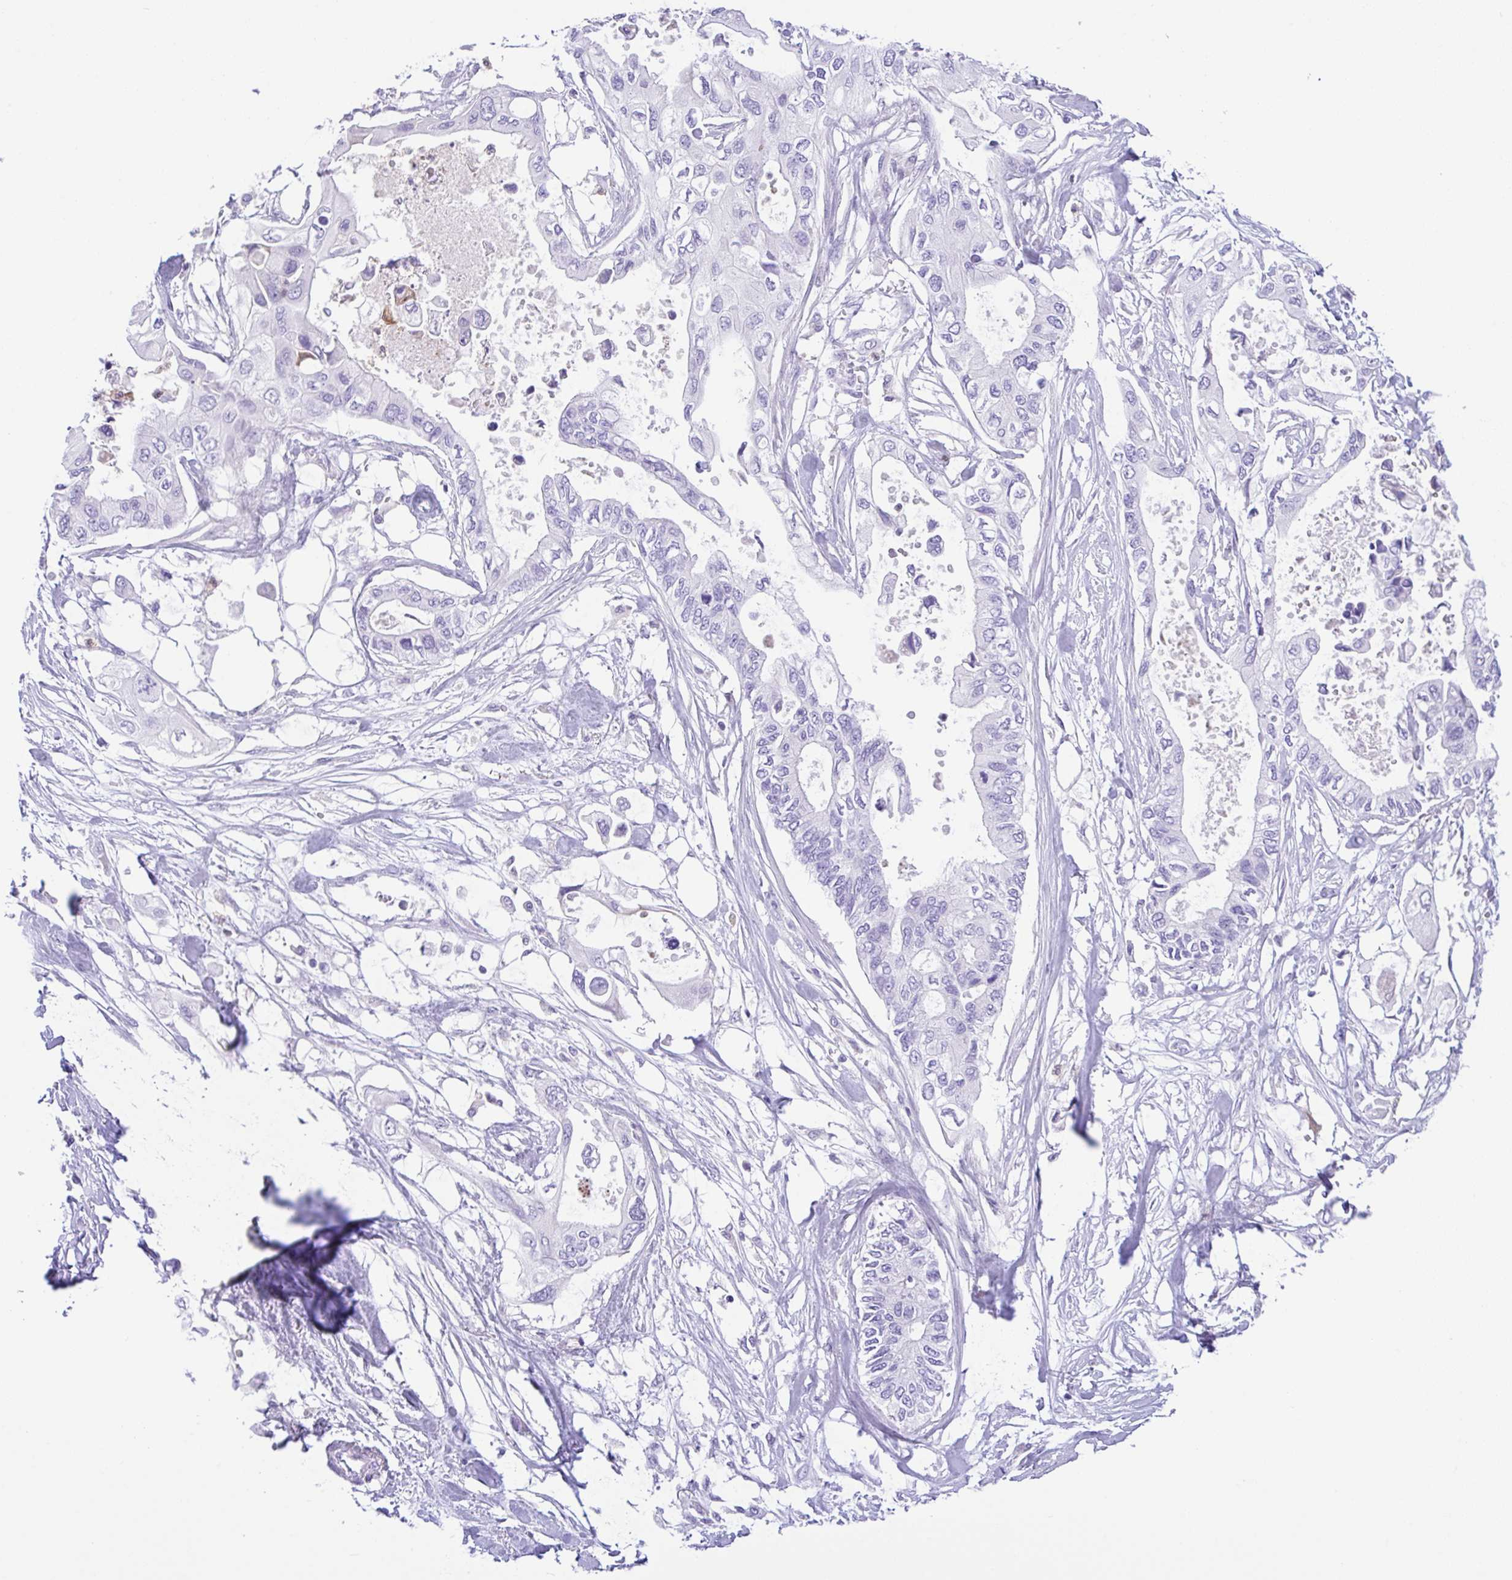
{"staining": {"intensity": "negative", "quantity": "none", "location": "none"}, "tissue": "pancreatic cancer", "cell_type": "Tumor cells", "image_type": "cancer", "snomed": [{"axis": "morphology", "description": "Adenocarcinoma, NOS"}, {"axis": "topography", "description": "Pancreas"}], "caption": "Immunohistochemical staining of pancreatic adenocarcinoma demonstrates no significant positivity in tumor cells. (DAB (3,3'-diaminobenzidine) immunohistochemistry (IHC) with hematoxylin counter stain).", "gene": "NCF1", "patient": {"sex": "female", "age": 63}}